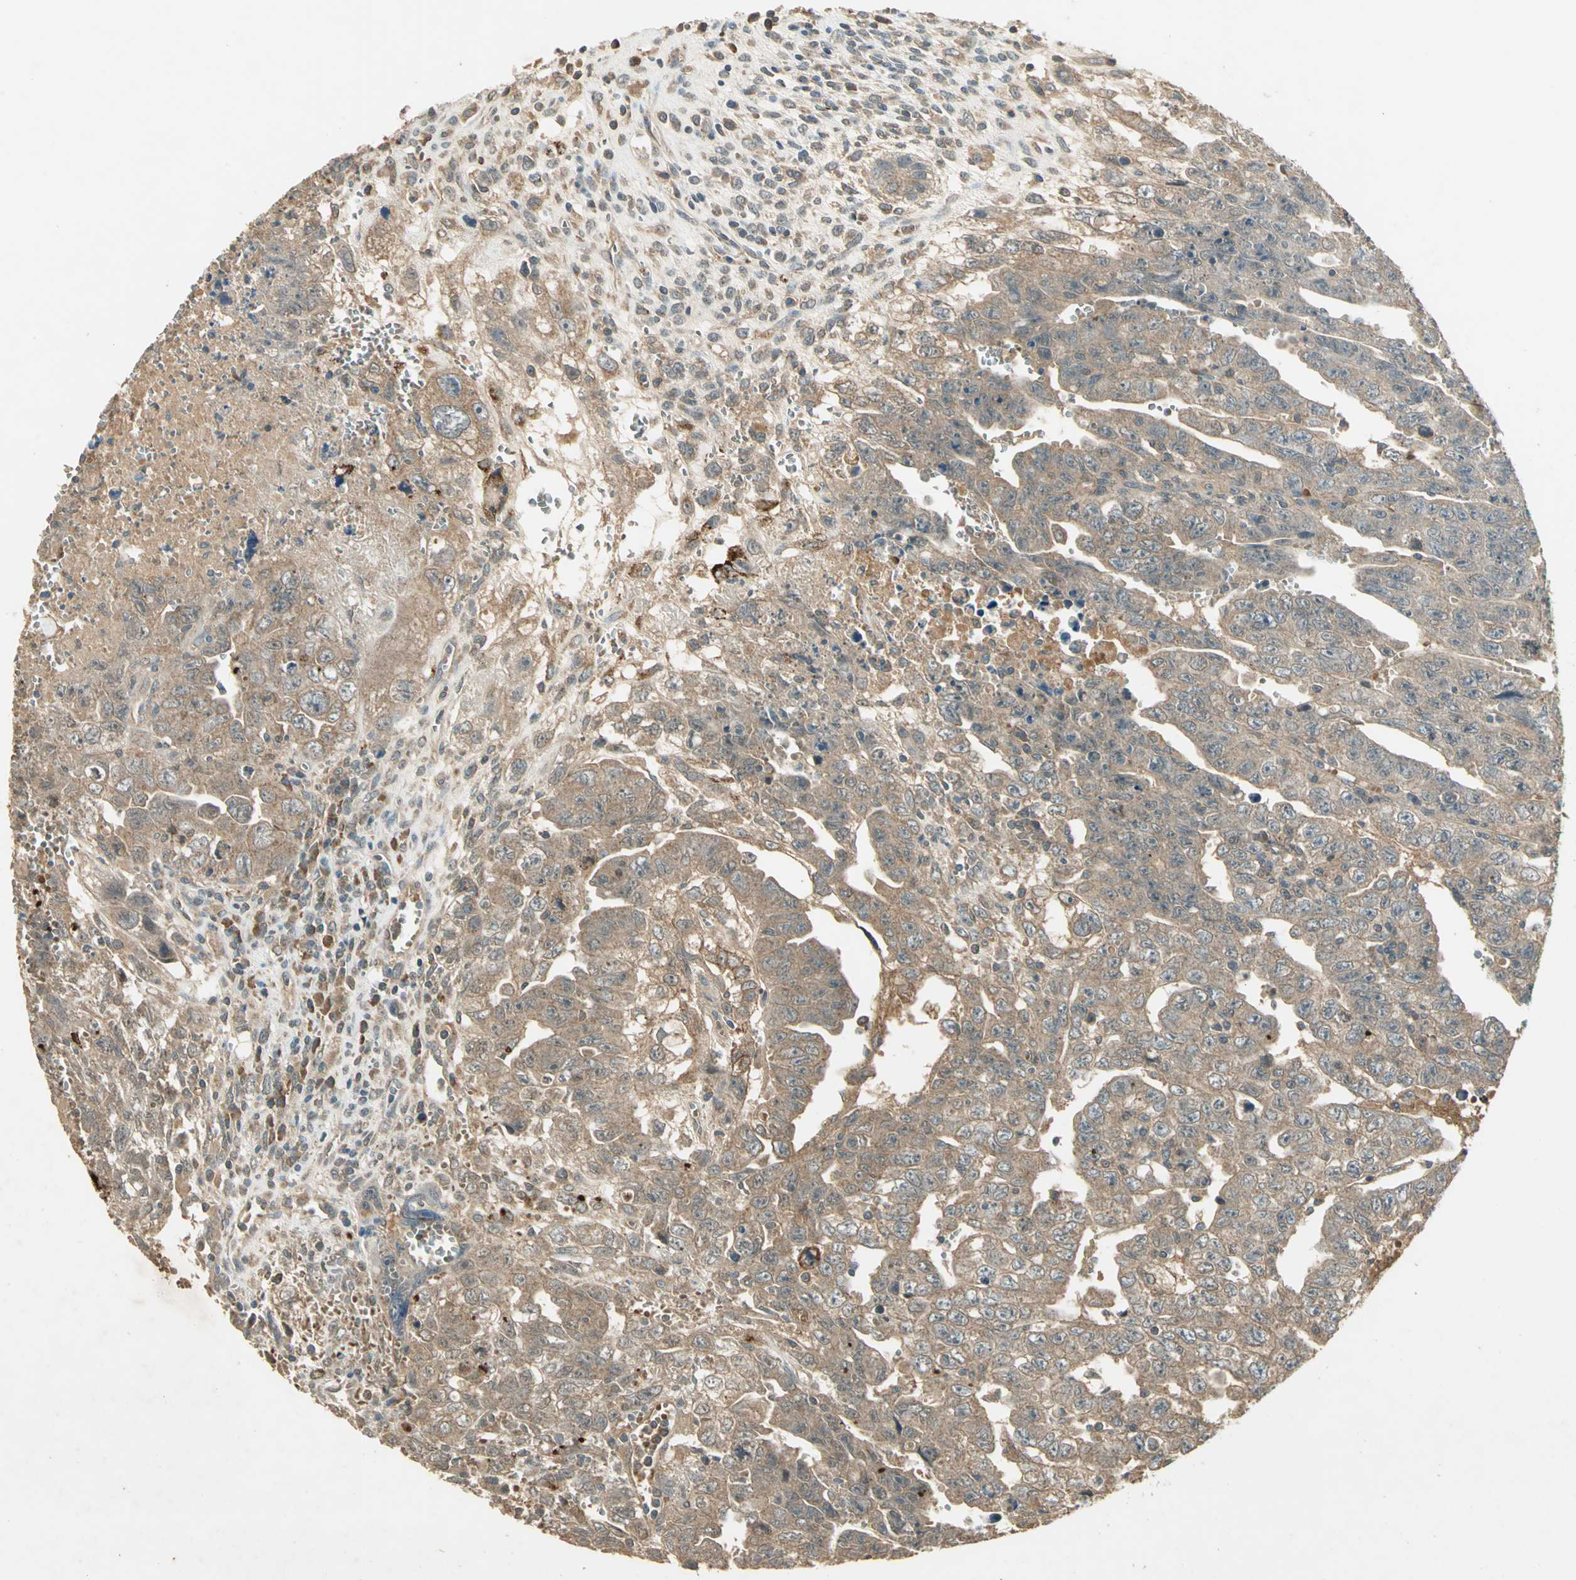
{"staining": {"intensity": "moderate", "quantity": ">75%", "location": "cytoplasmic/membranous"}, "tissue": "testis cancer", "cell_type": "Tumor cells", "image_type": "cancer", "snomed": [{"axis": "morphology", "description": "Carcinoma, Embryonal, NOS"}, {"axis": "topography", "description": "Testis"}], "caption": "The immunohistochemical stain shows moderate cytoplasmic/membranous expression in tumor cells of testis cancer tissue.", "gene": "KEAP1", "patient": {"sex": "male", "age": 28}}